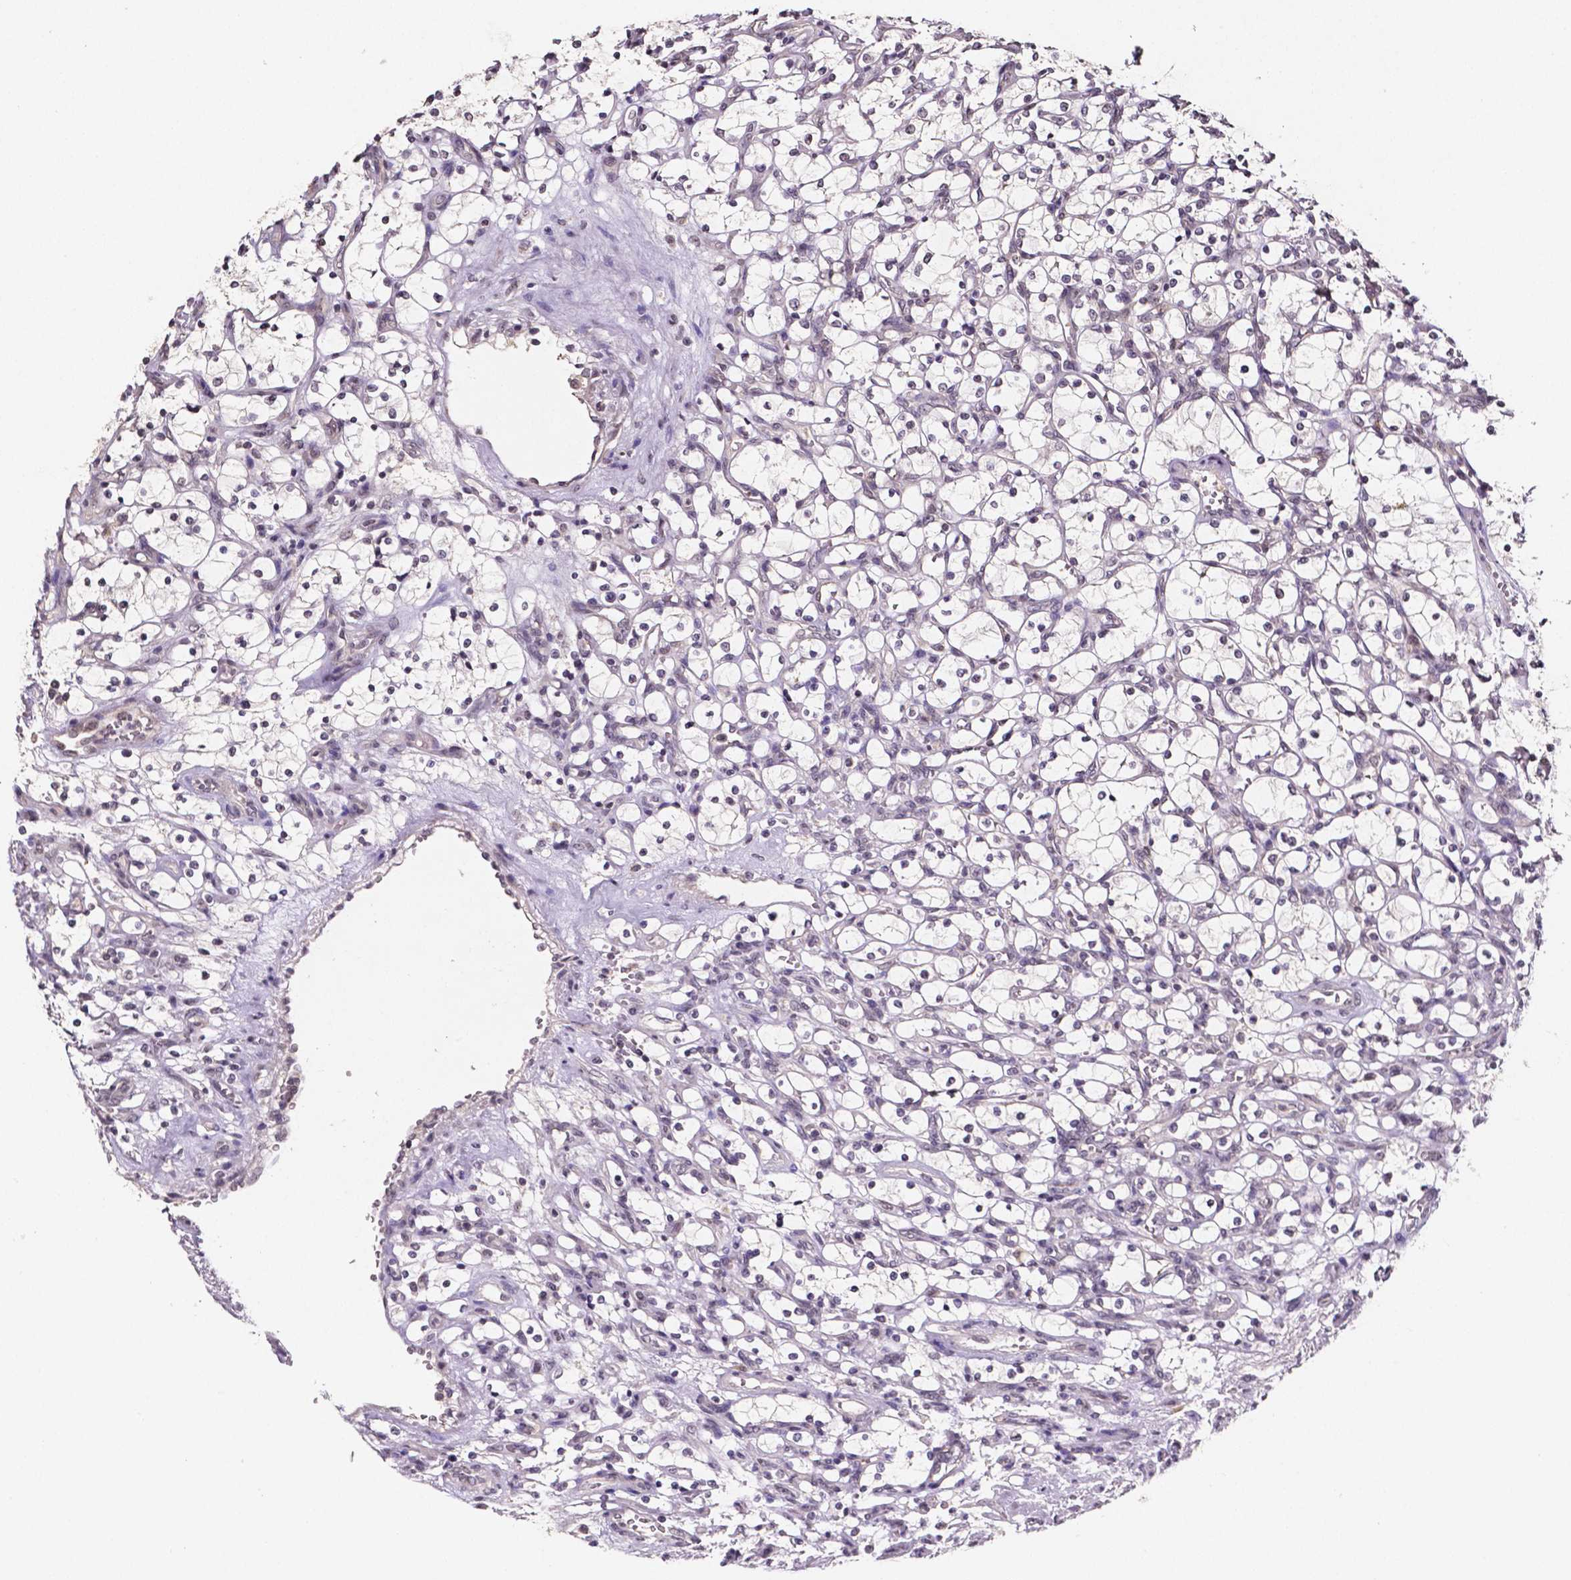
{"staining": {"intensity": "negative", "quantity": "none", "location": "none"}, "tissue": "renal cancer", "cell_type": "Tumor cells", "image_type": "cancer", "snomed": [{"axis": "morphology", "description": "Adenocarcinoma, NOS"}, {"axis": "topography", "description": "Kidney"}], "caption": "Renal cancer (adenocarcinoma) was stained to show a protein in brown. There is no significant staining in tumor cells. (DAB (3,3'-diaminobenzidine) immunohistochemistry, high magnification).", "gene": "NRGN", "patient": {"sex": "female", "age": 69}}